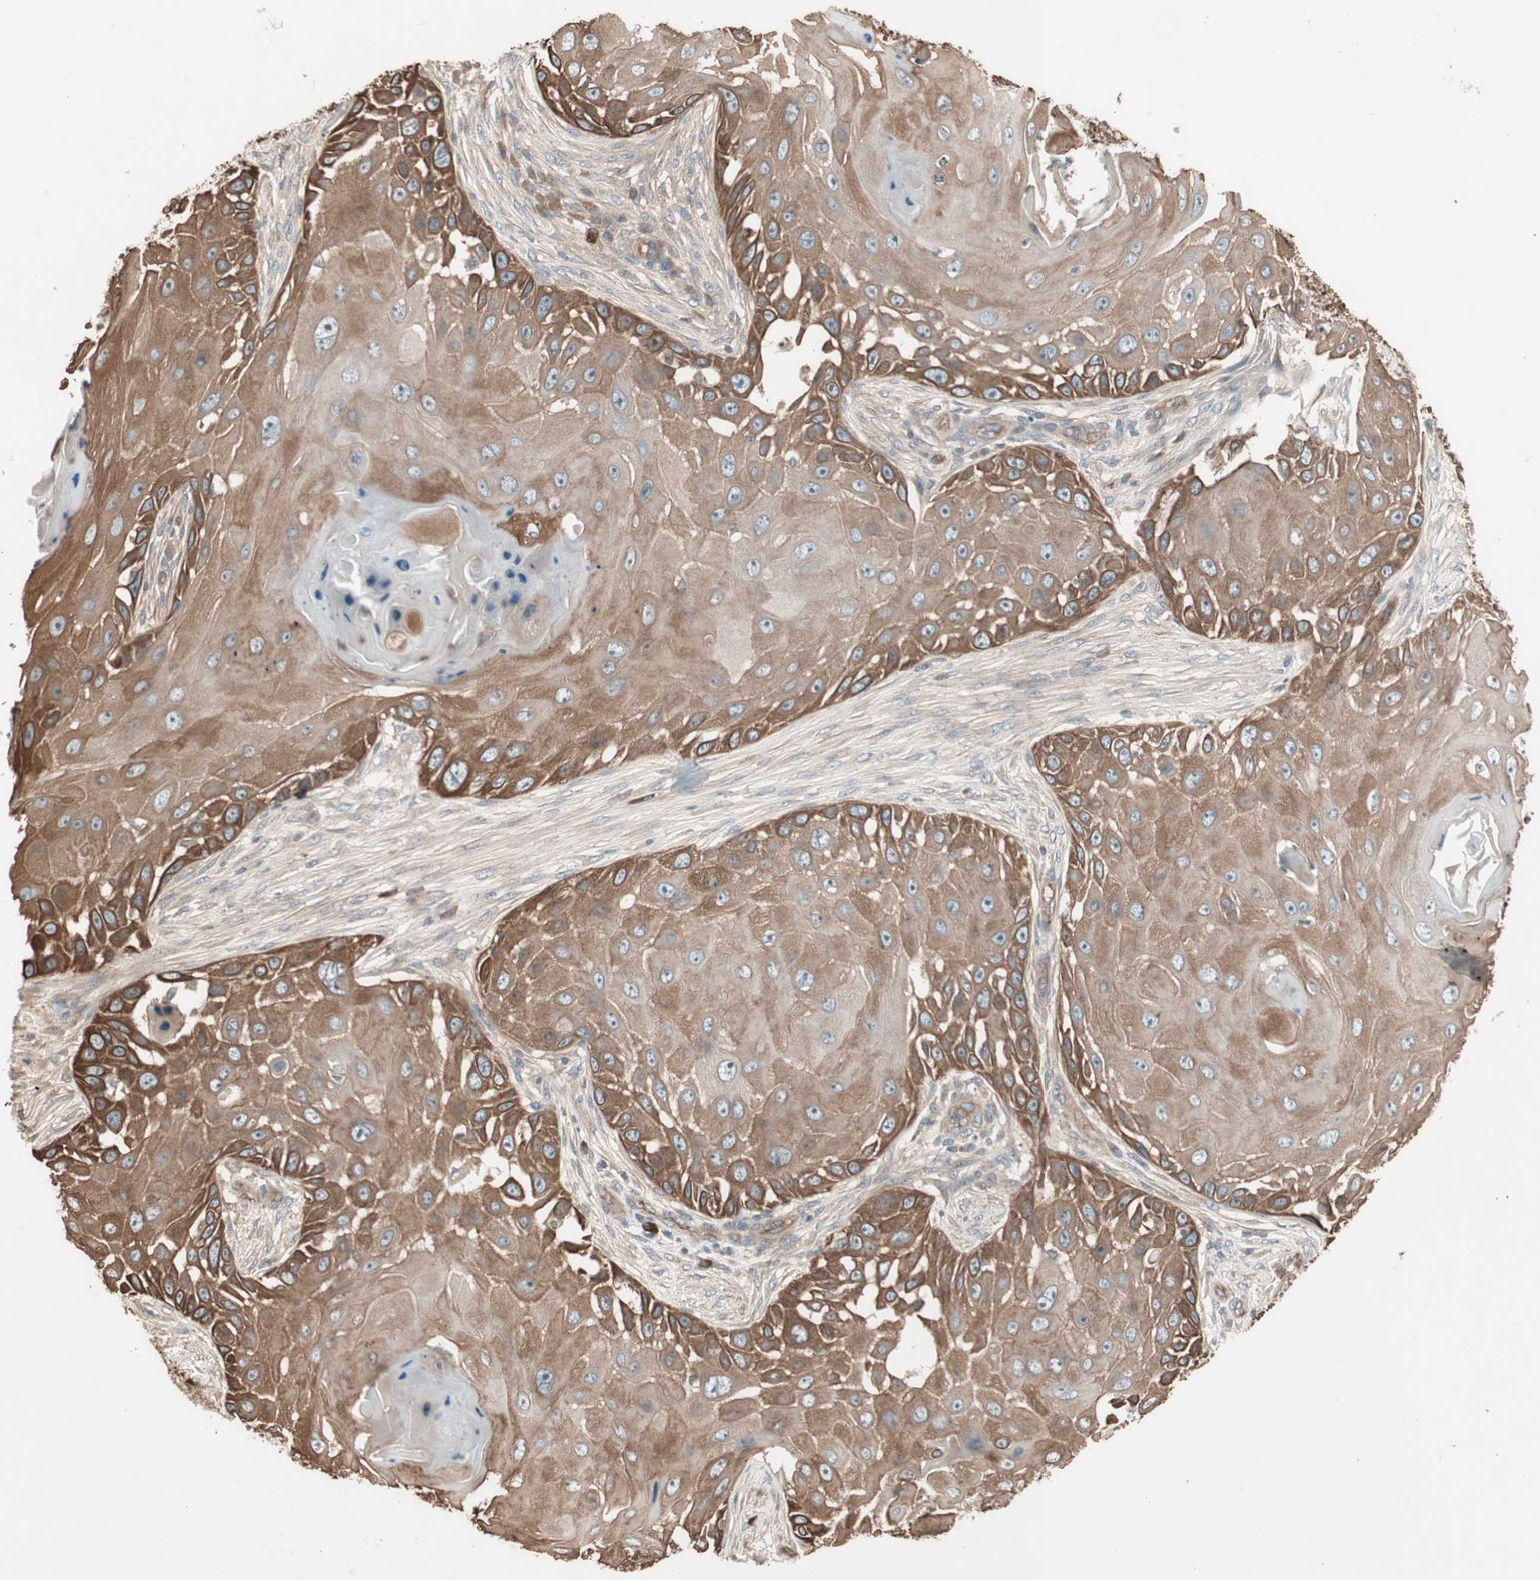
{"staining": {"intensity": "strong", "quantity": ">75%", "location": "cytoplasmic/membranous"}, "tissue": "skin cancer", "cell_type": "Tumor cells", "image_type": "cancer", "snomed": [{"axis": "morphology", "description": "Squamous cell carcinoma, NOS"}, {"axis": "topography", "description": "Skin"}], "caption": "Immunohistochemistry (IHC) (DAB (3,3'-diaminobenzidine)) staining of squamous cell carcinoma (skin) exhibits strong cytoplasmic/membranous protein expression in about >75% of tumor cells. Nuclei are stained in blue.", "gene": "TFPI", "patient": {"sex": "female", "age": 44}}